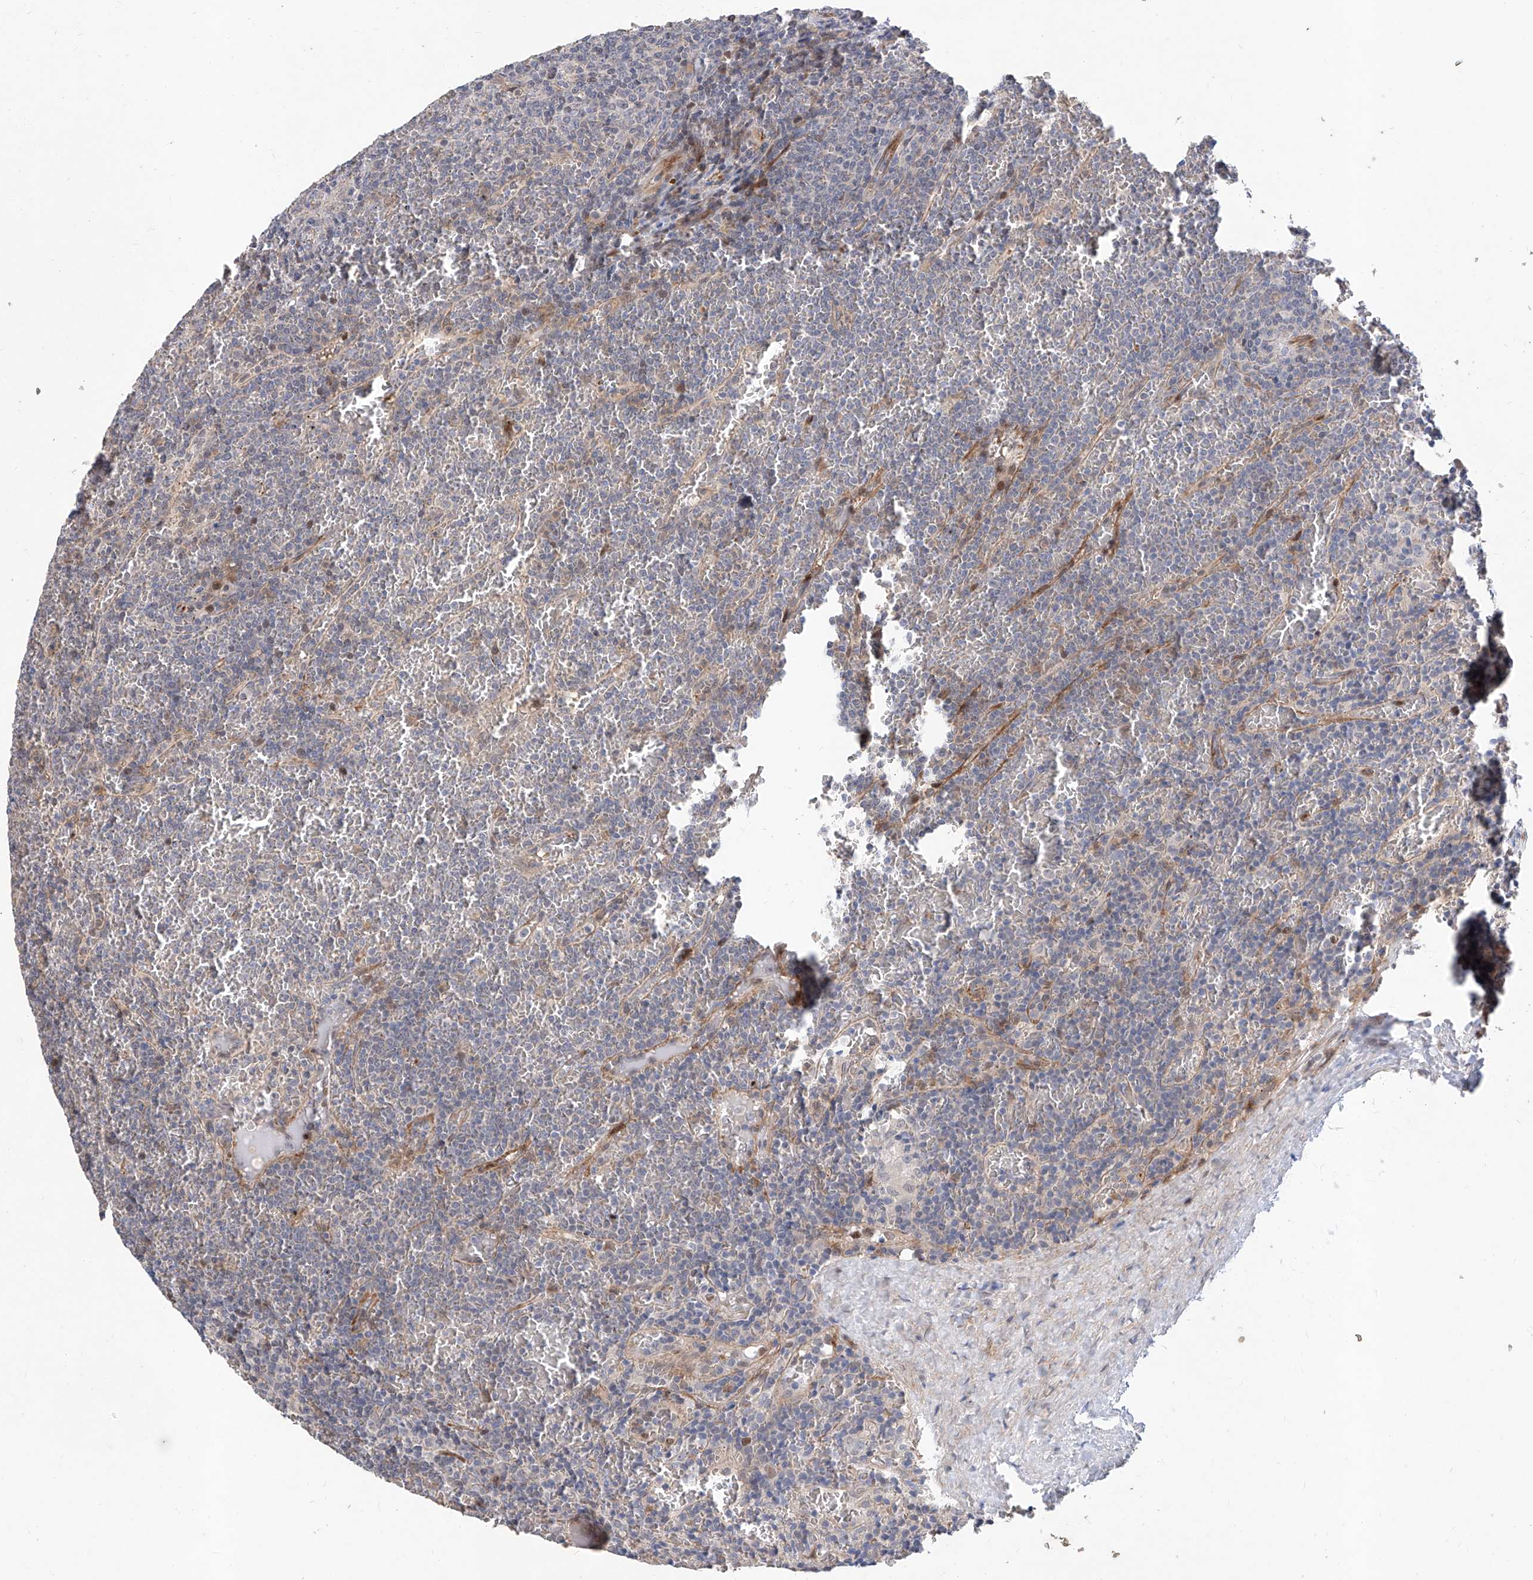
{"staining": {"intensity": "negative", "quantity": "none", "location": "none"}, "tissue": "lymphoma", "cell_type": "Tumor cells", "image_type": "cancer", "snomed": [{"axis": "morphology", "description": "Malignant lymphoma, non-Hodgkin's type, Low grade"}, {"axis": "topography", "description": "Spleen"}], "caption": "Tumor cells show no significant protein positivity in lymphoma.", "gene": "FUCA2", "patient": {"sex": "female", "age": 19}}